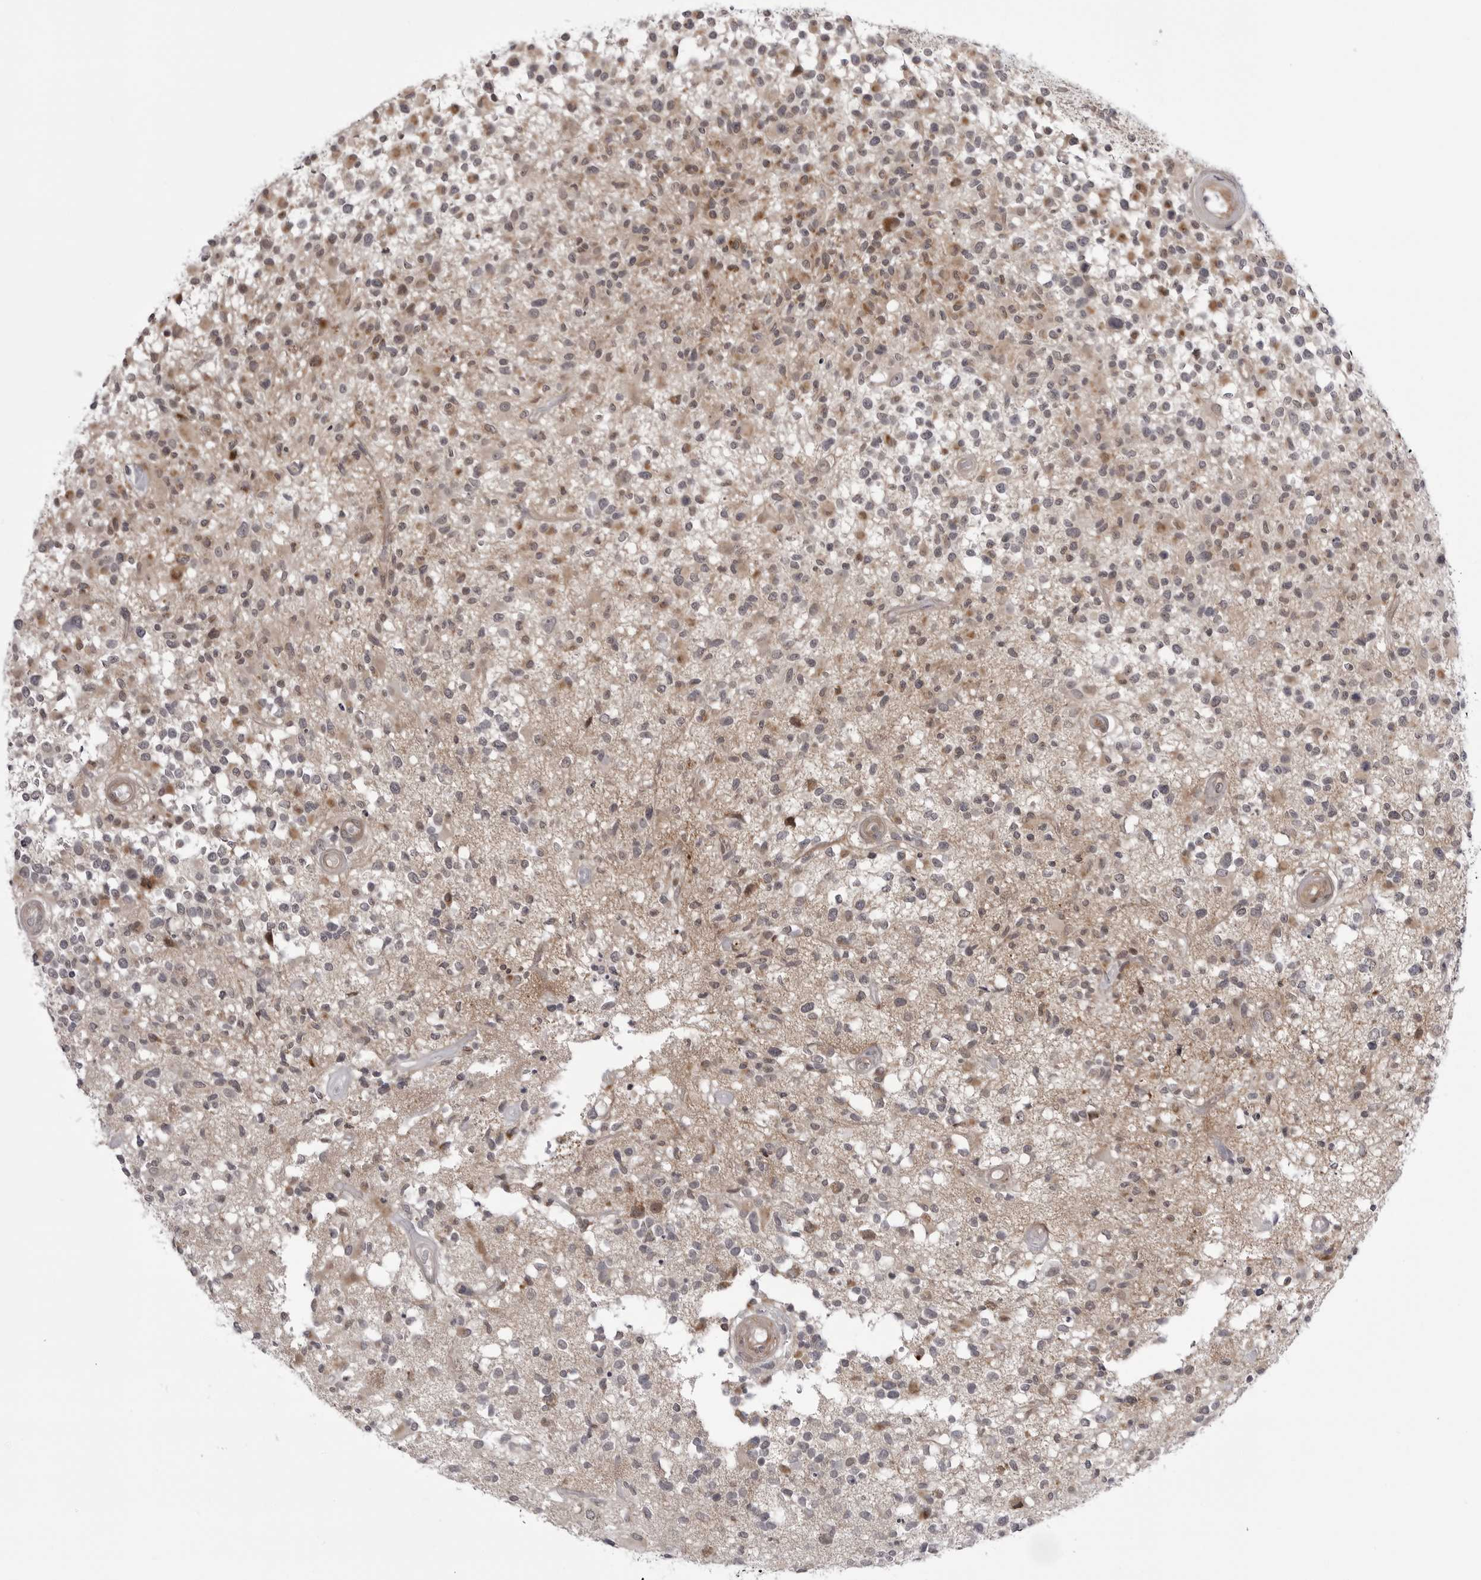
{"staining": {"intensity": "weak", "quantity": "<25%", "location": "cytoplasmic/membranous"}, "tissue": "glioma", "cell_type": "Tumor cells", "image_type": "cancer", "snomed": [{"axis": "morphology", "description": "Glioma, malignant, High grade"}, {"axis": "morphology", "description": "Glioblastoma, NOS"}, {"axis": "topography", "description": "Brain"}], "caption": "Immunohistochemistry image of glioma stained for a protein (brown), which shows no staining in tumor cells.", "gene": "CCDC18", "patient": {"sex": "male", "age": 60}}